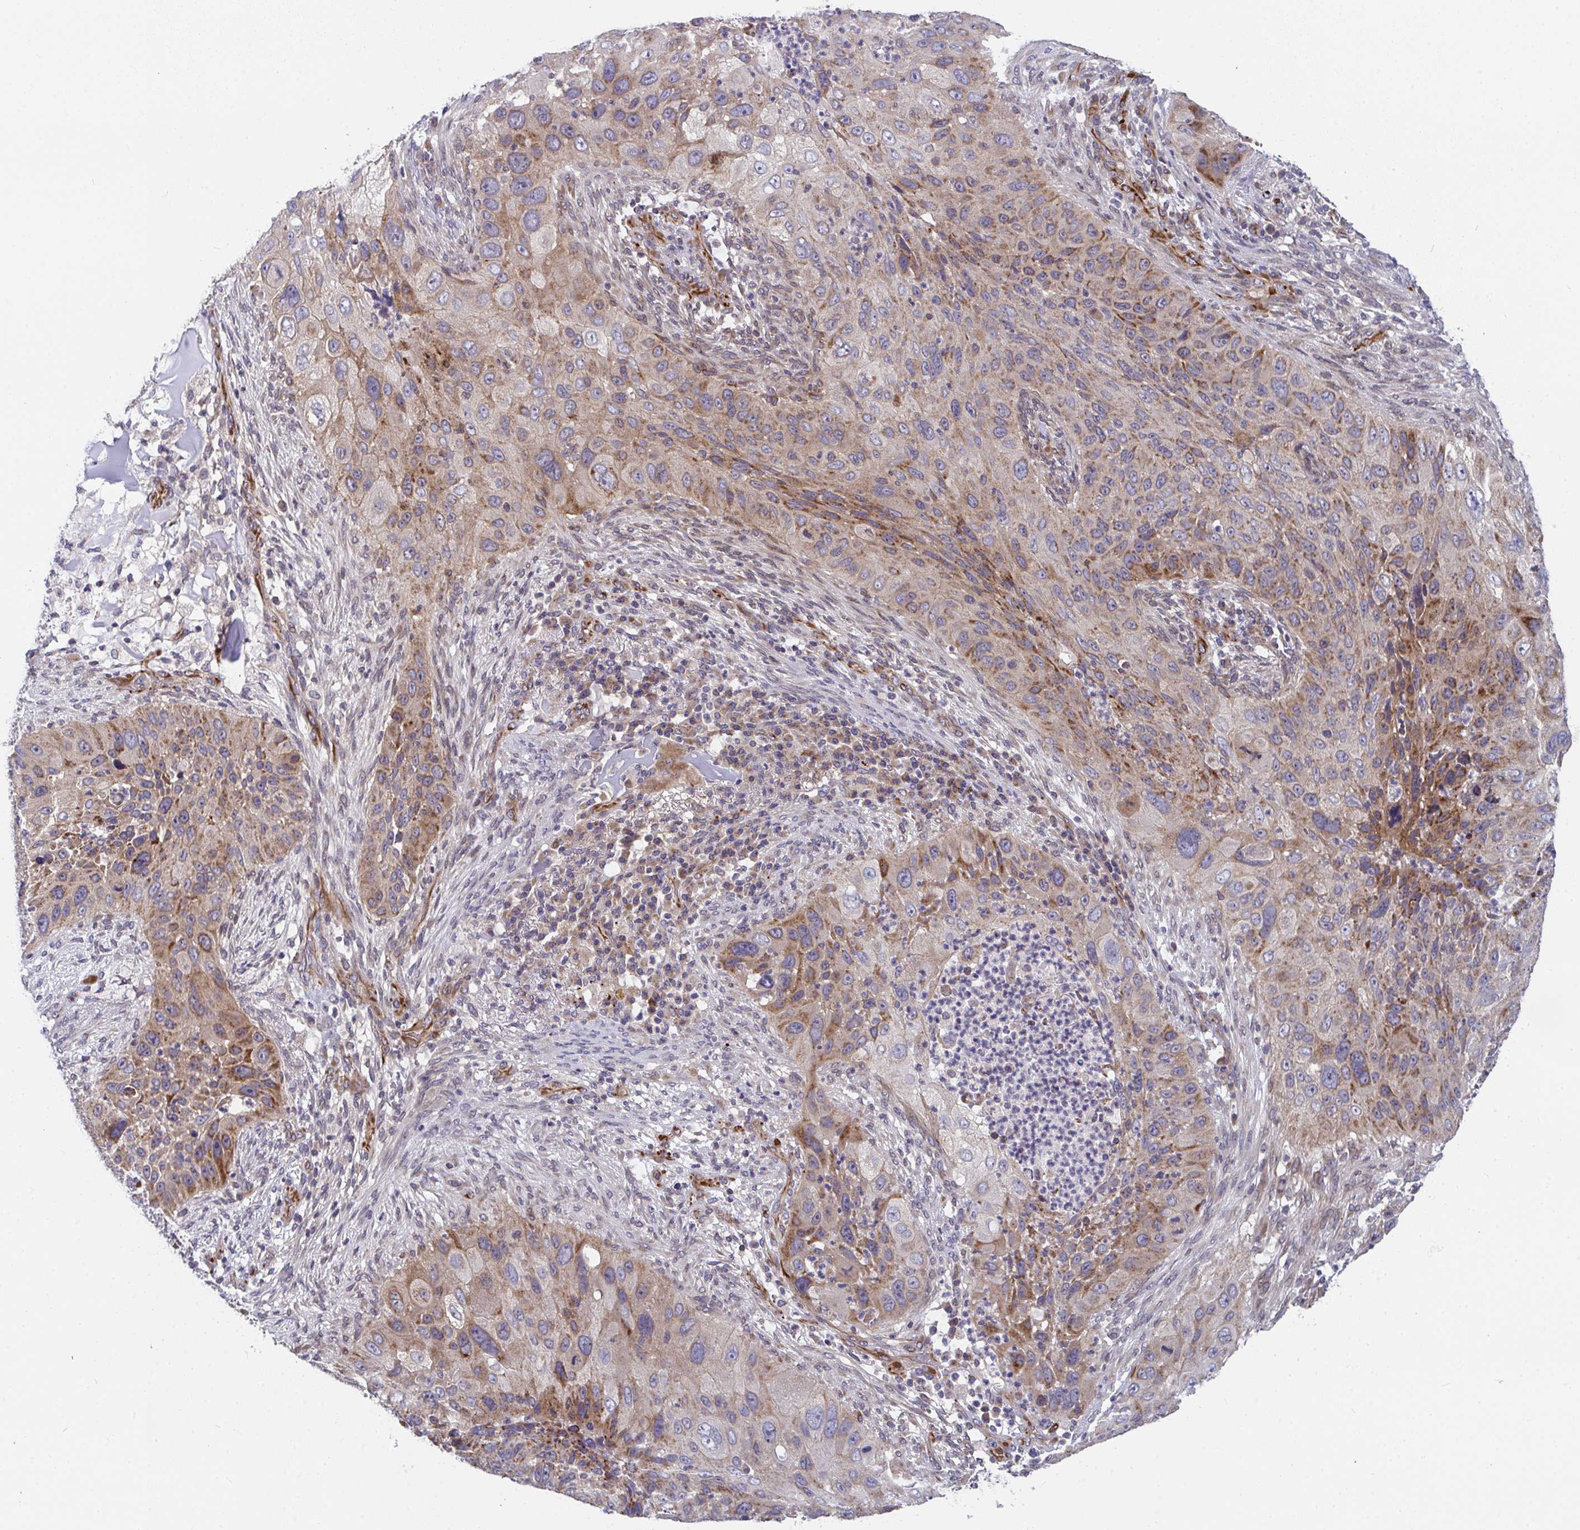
{"staining": {"intensity": "moderate", "quantity": ">75%", "location": "cytoplasmic/membranous"}, "tissue": "lung cancer", "cell_type": "Tumor cells", "image_type": "cancer", "snomed": [{"axis": "morphology", "description": "Squamous cell carcinoma, NOS"}, {"axis": "topography", "description": "Lung"}], "caption": "Protein positivity by IHC displays moderate cytoplasmic/membranous expression in approximately >75% of tumor cells in squamous cell carcinoma (lung). Nuclei are stained in blue.", "gene": "EIF1AD", "patient": {"sex": "male", "age": 63}}